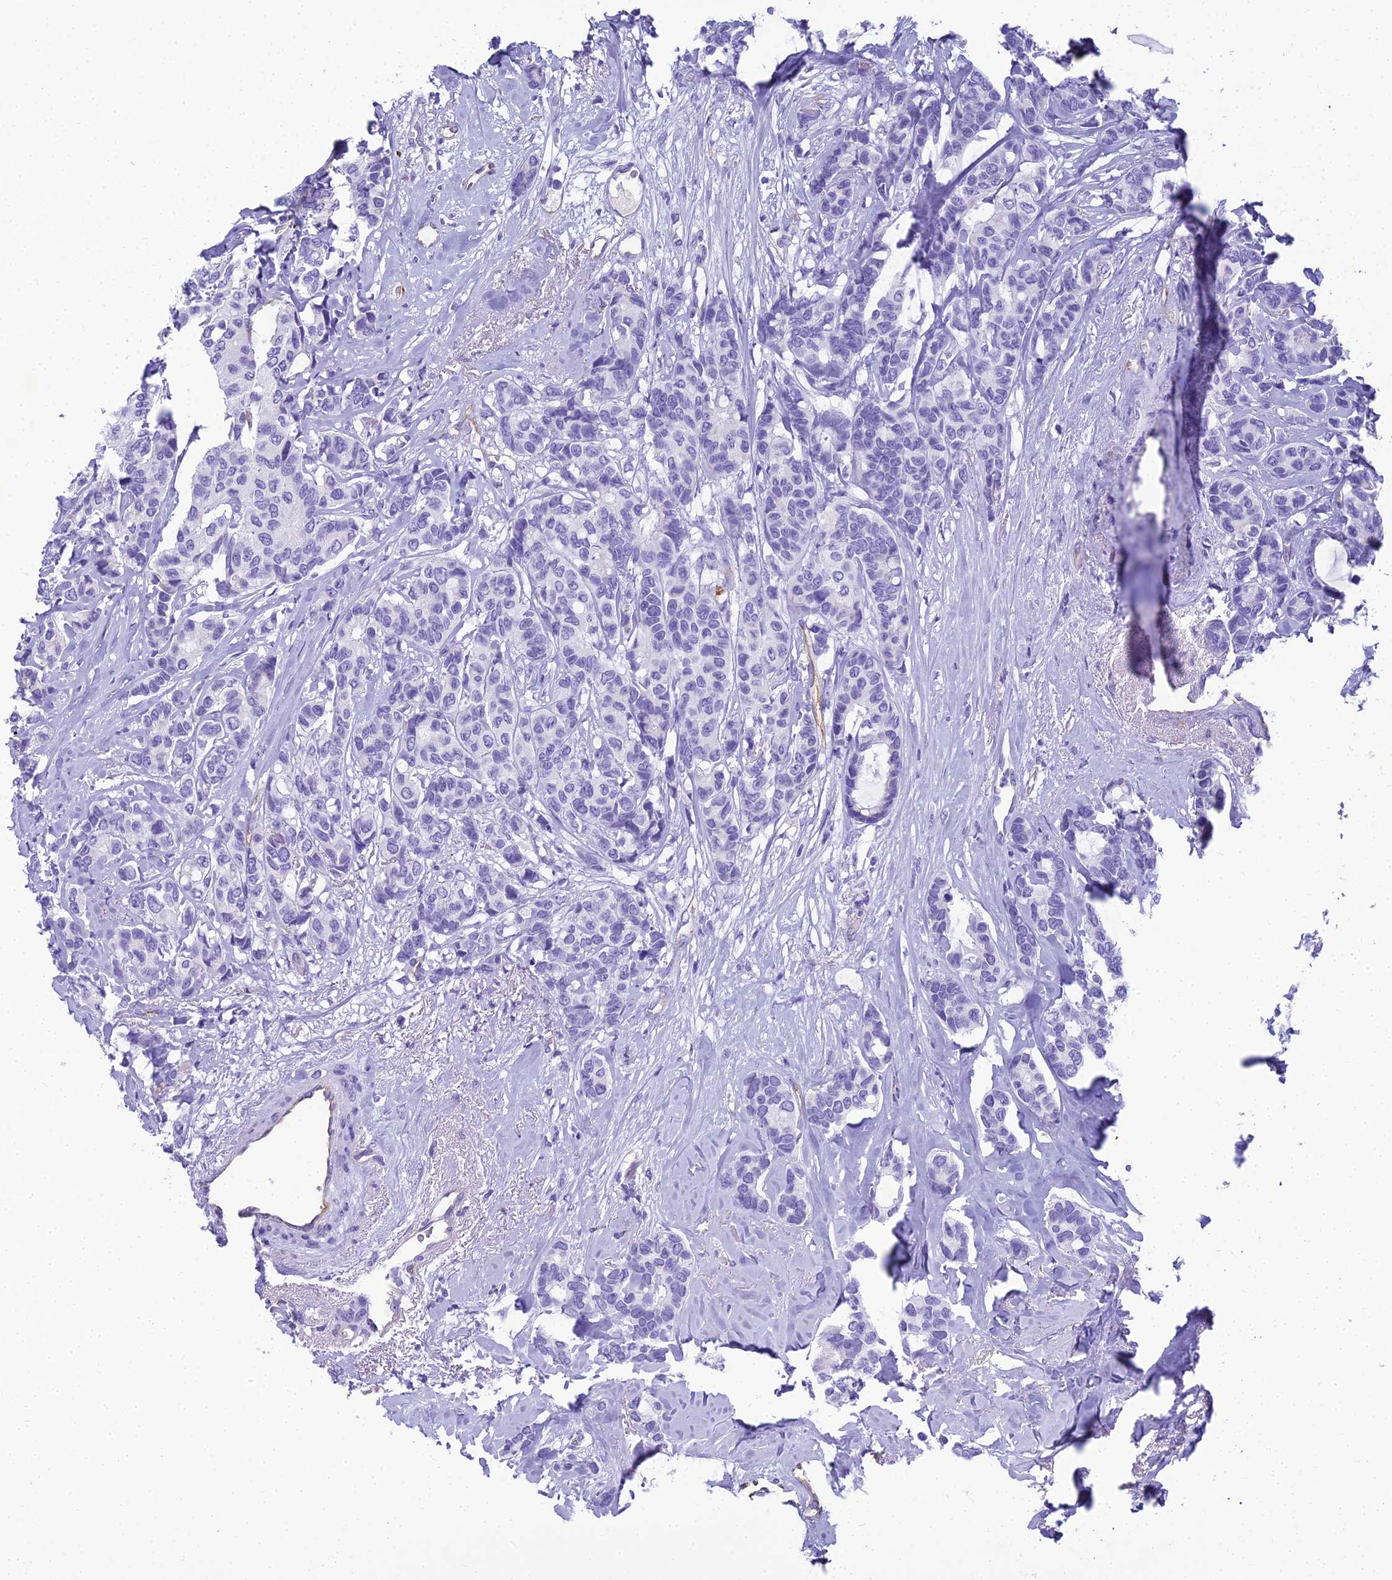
{"staining": {"intensity": "negative", "quantity": "none", "location": "none"}, "tissue": "breast cancer", "cell_type": "Tumor cells", "image_type": "cancer", "snomed": [{"axis": "morphology", "description": "Duct carcinoma"}, {"axis": "topography", "description": "Breast"}], "caption": "Immunohistochemical staining of breast cancer (intraductal carcinoma) exhibits no significant expression in tumor cells.", "gene": "NINJ1", "patient": {"sex": "female", "age": 87}}